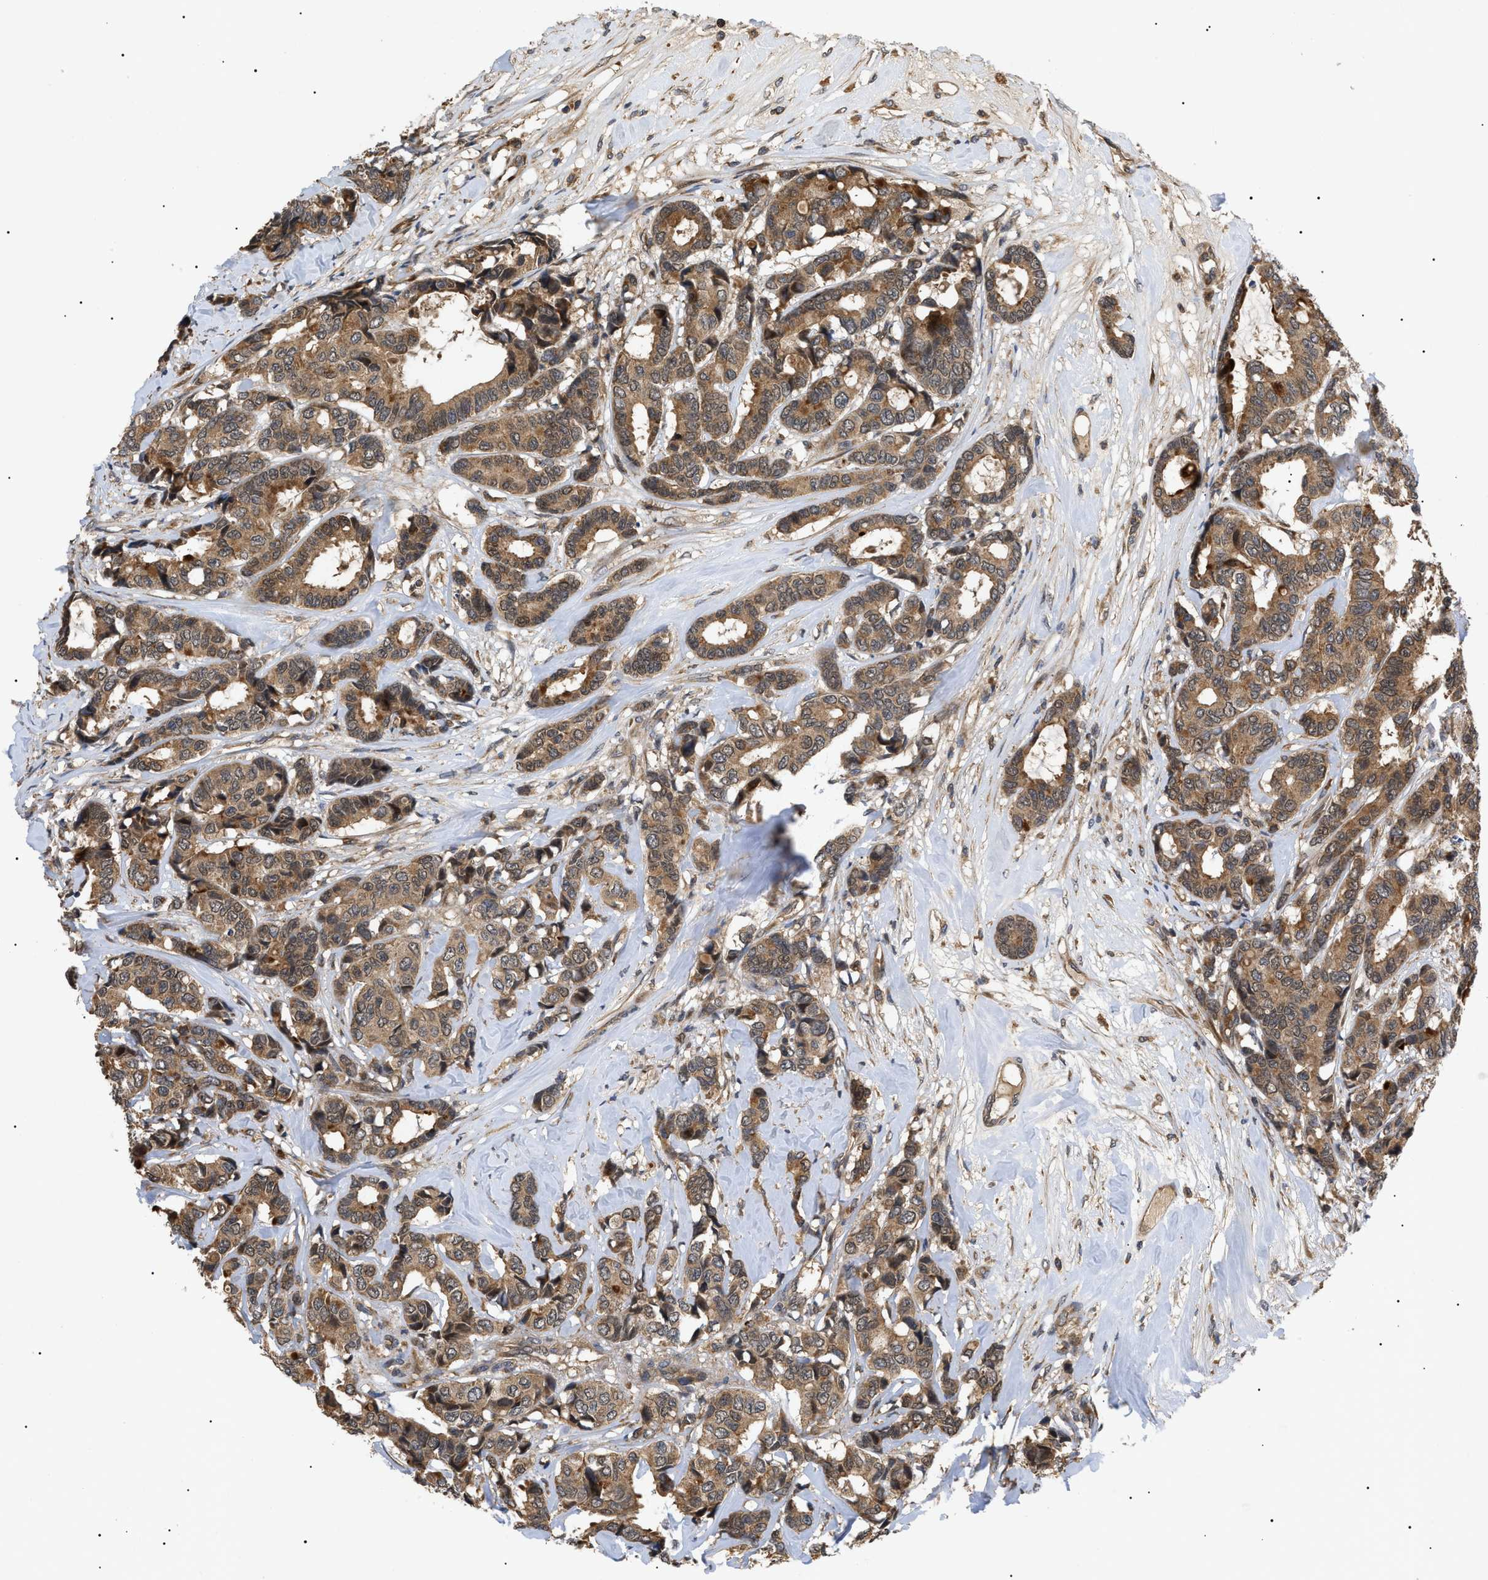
{"staining": {"intensity": "moderate", "quantity": ">75%", "location": "cytoplasmic/membranous,nuclear"}, "tissue": "breast cancer", "cell_type": "Tumor cells", "image_type": "cancer", "snomed": [{"axis": "morphology", "description": "Duct carcinoma"}, {"axis": "topography", "description": "Breast"}], "caption": "A histopathology image of human breast intraductal carcinoma stained for a protein reveals moderate cytoplasmic/membranous and nuclear brown staining in tumor cells.", "gene": "ASTL", "patient": {"sex": "female", "age": 87}}